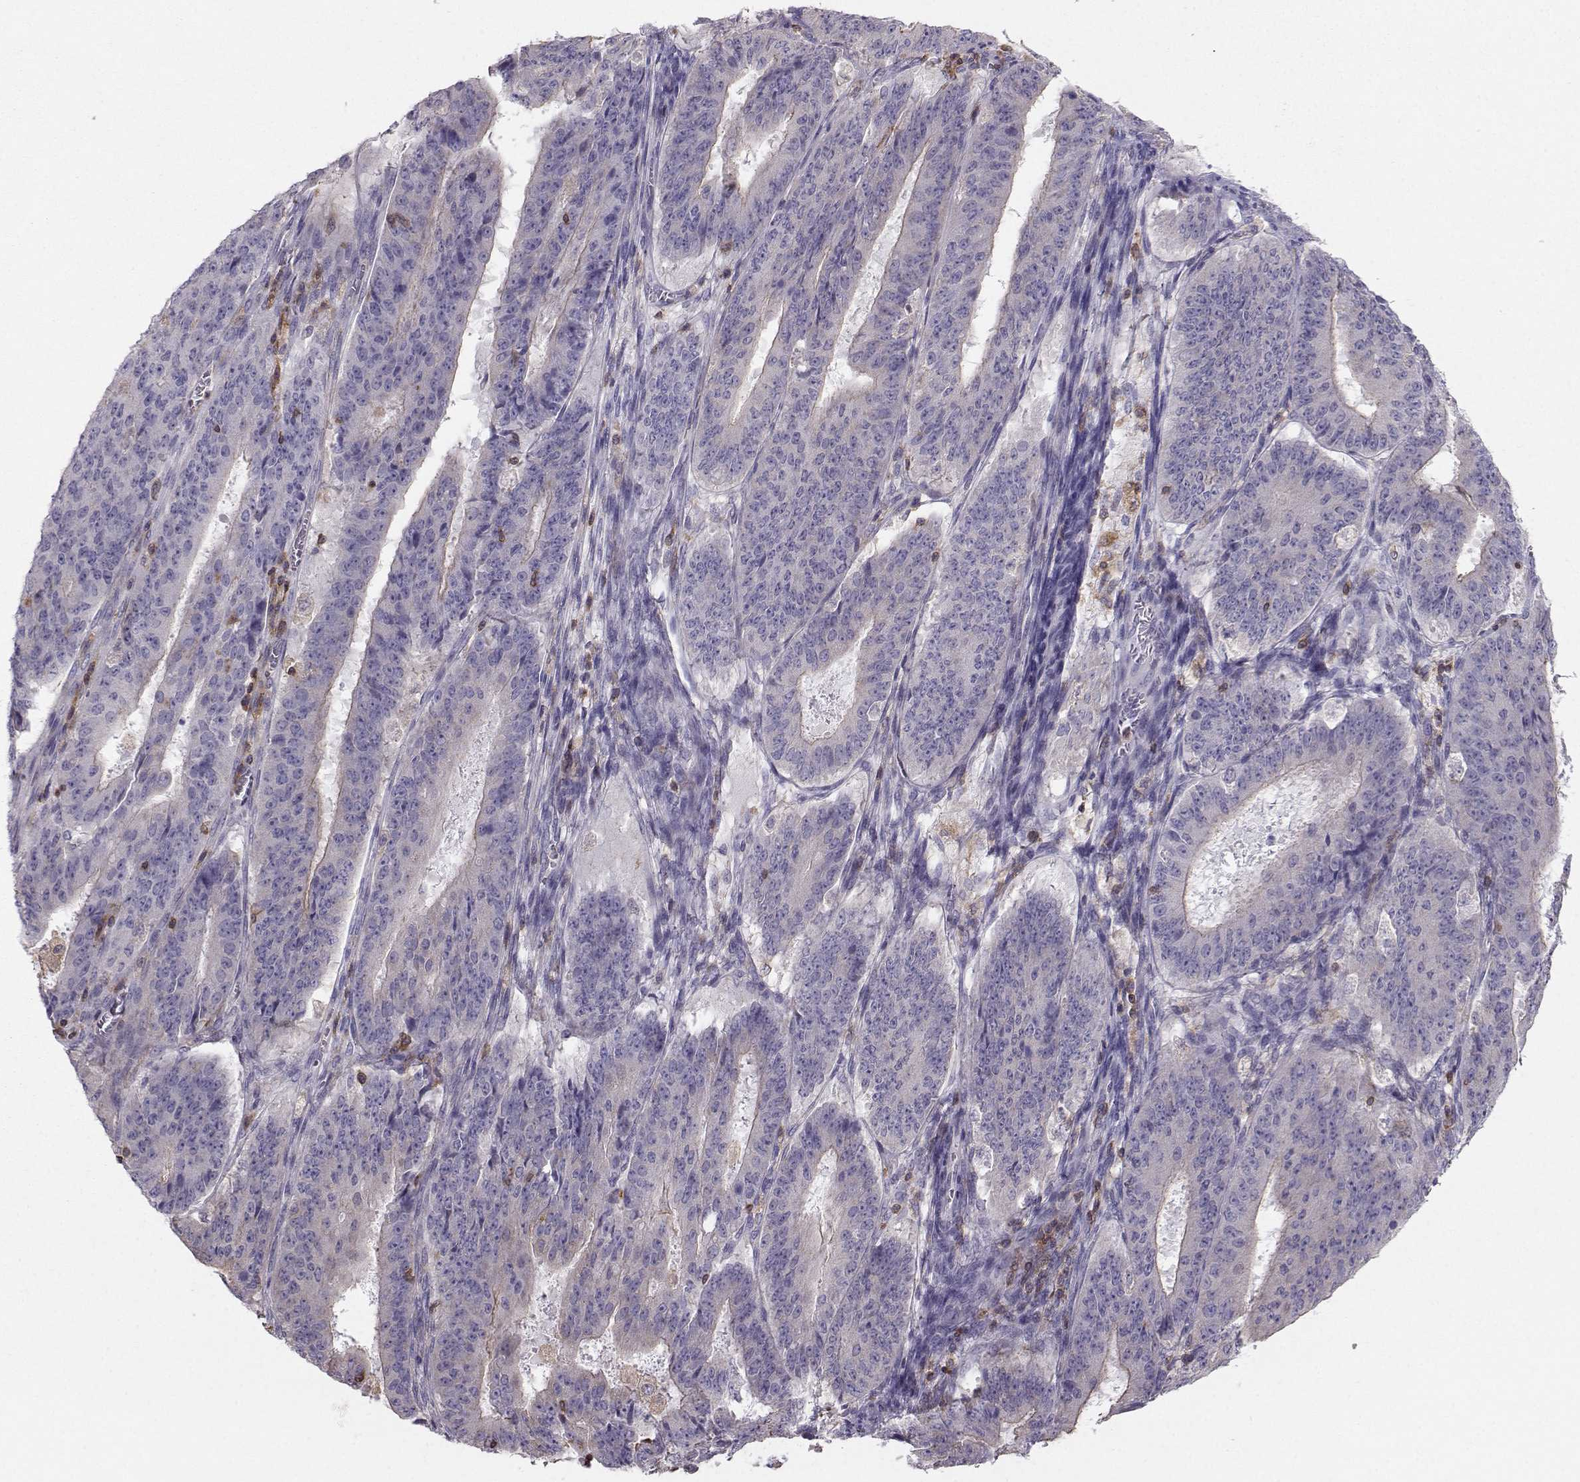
{"staining": {"intensity": "negative", "quantity": "none", "location": "none"}, "tissue": "ovarian cancer", "cell_type": "Tumor cells", "image_type": "cancer", "snomed": [{"axis": "morphology", "description": "Carcinoma, endometroid"}, {"axis": "topography", "description": "Ovary"}], "caption": "The photomicrograph demonstrates no significant positivity in tumor cells of ovarian cancer.", "gene": "ZBTB32", "patient": {"sex": "female", "age": 42}}